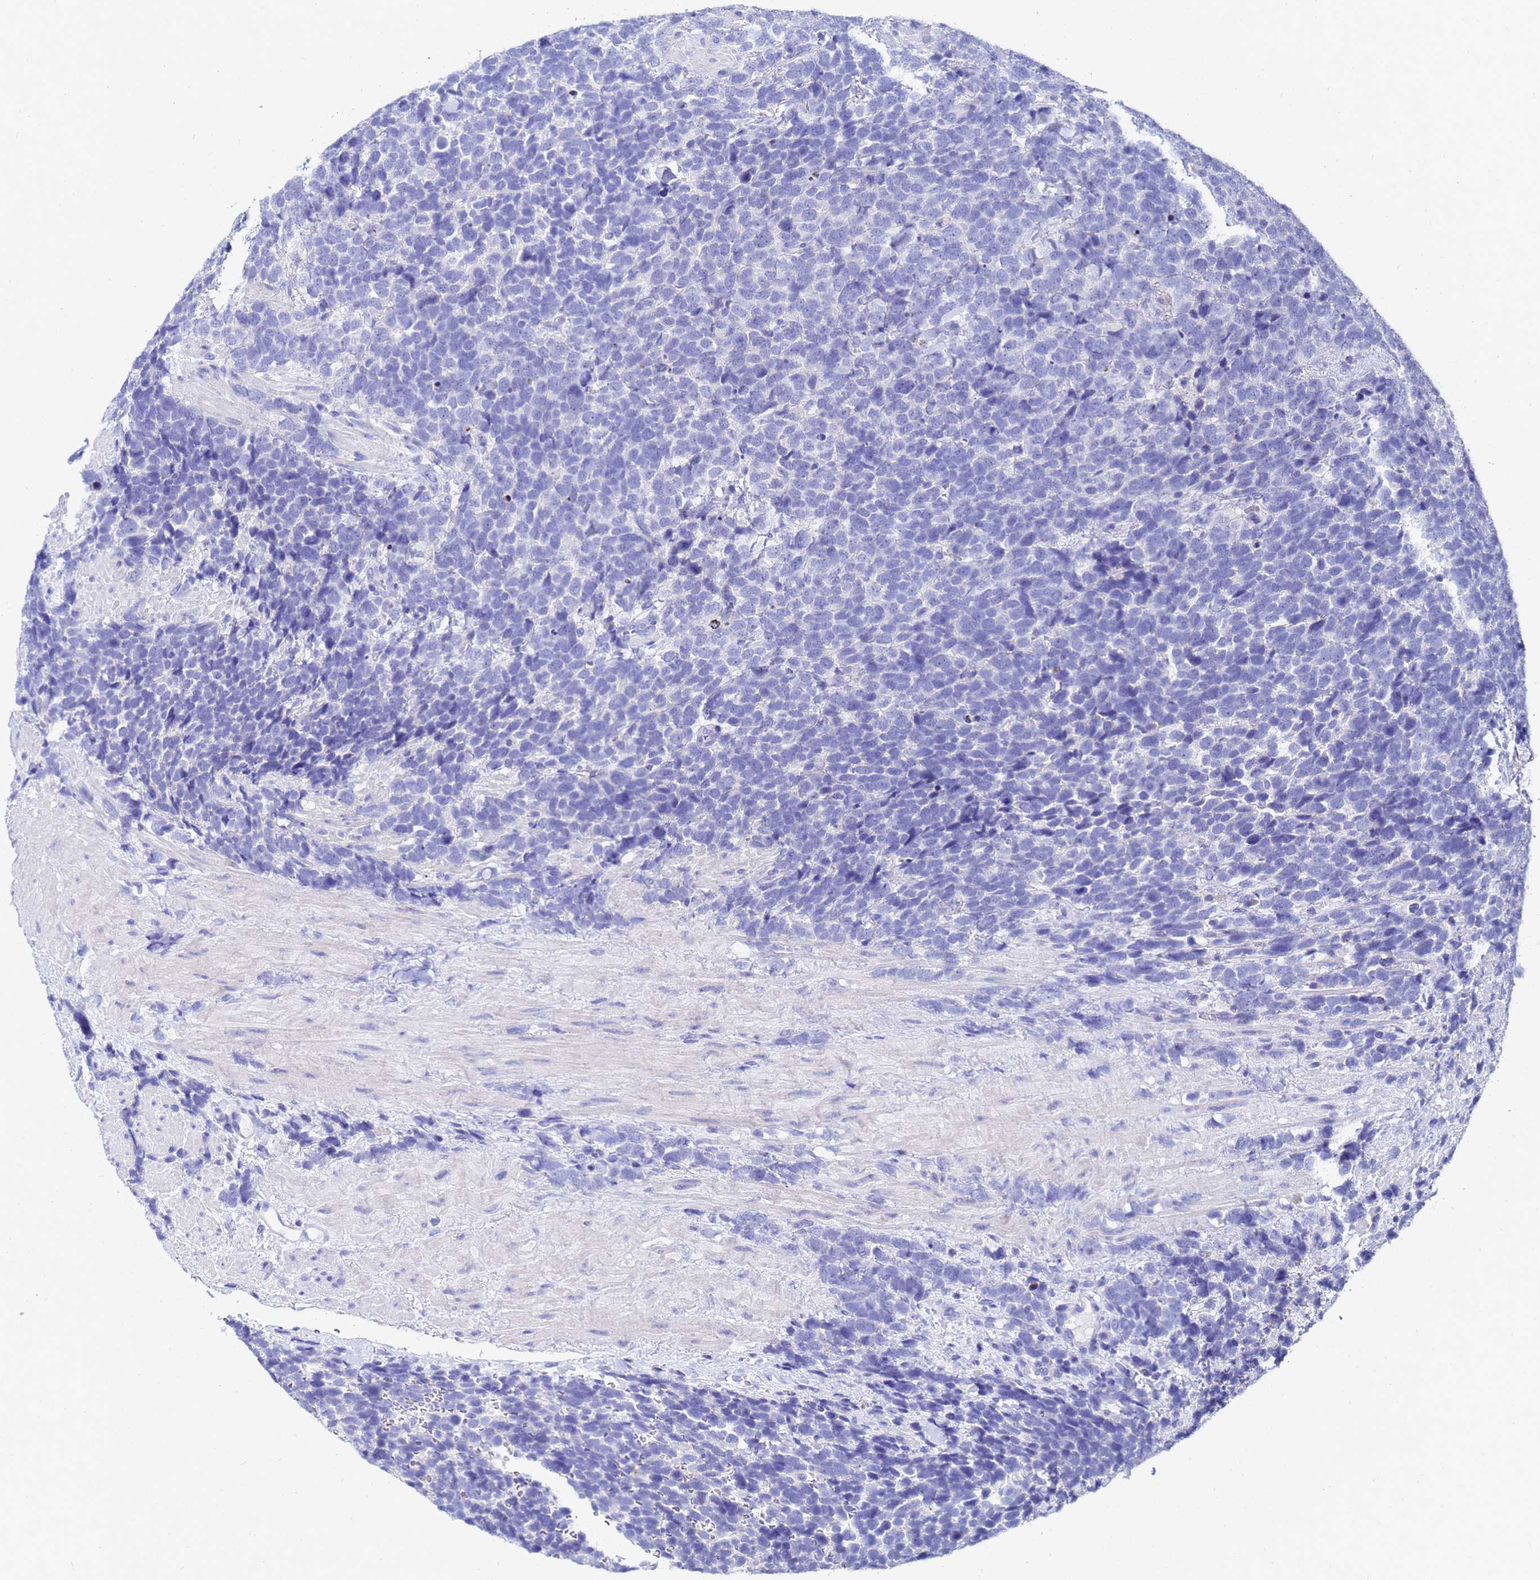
{"staining": {"intensity": "negative", "quantity": "none", "location": "none"}, "tissue": "urothelial cancer", "cell_type": "Tumor cells", "image_type": "cancer", "snomed": [{"axis": "morphology", "description": "Urothelial carcinoma, High grade"}, {"axis": "topography", "description": "Urinary bladder"}], "caption": "An IHC image of urothelial cancer is shown. There is no staining in tumor cells of urothelial cancer.", "gene": "C2orf72", "patient": {"sex": "female", "age": 82}}